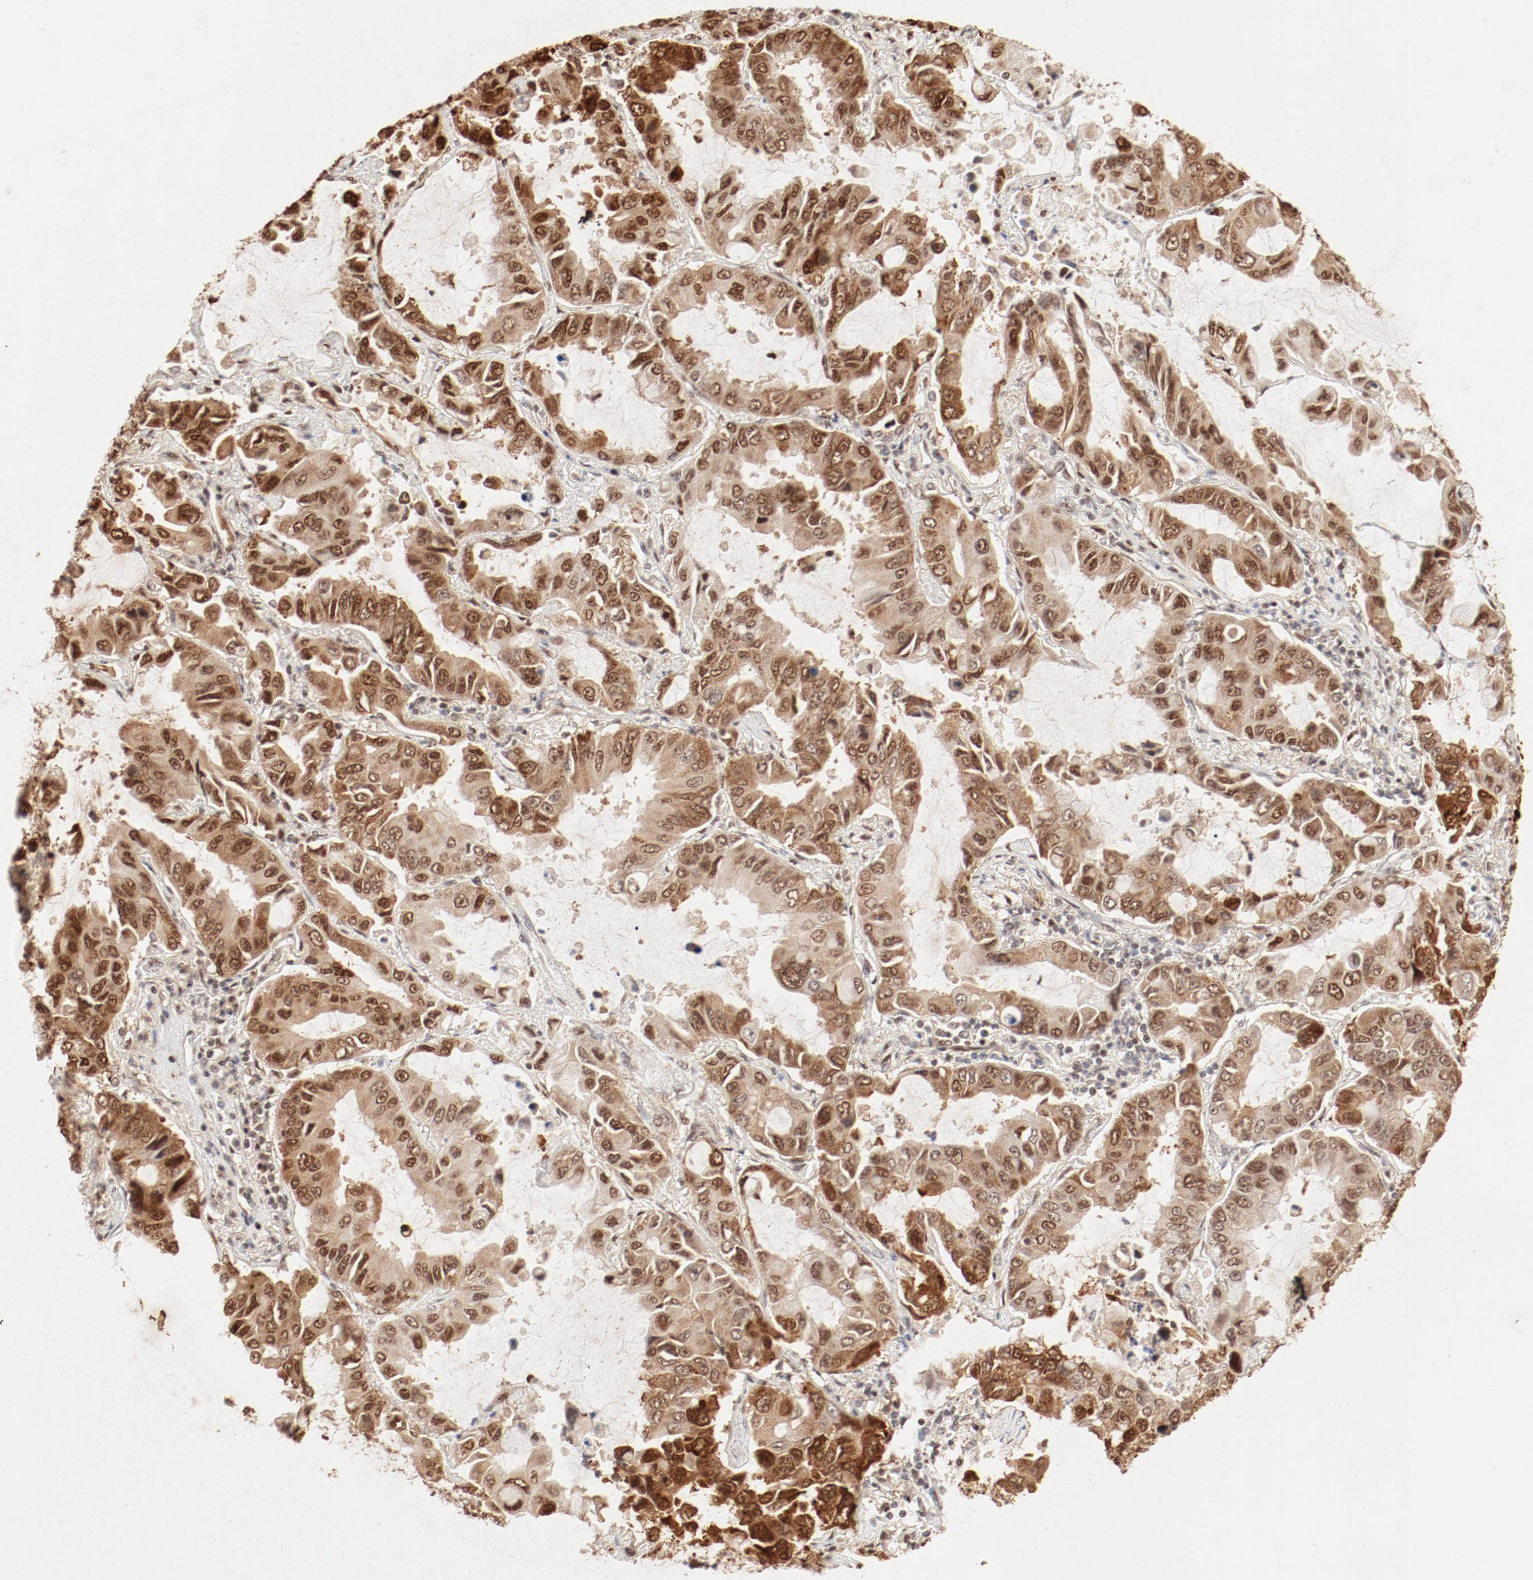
{"staining": {"intensity": "strong", "quantity": ">75%", "location": "cytoplasmic/membranous,nuclear"}, "tissue": "lung cancer", "cell_type": "Tumor cells", "image_type": "cancer", "snomed": [{"axis": "morphology", "description": "Adenocarcinoma, NOS"}, {"axis": "topography", "description": "Lung"}], "caption": "Lung cancer (adenocarcinoma) was stained to show a protein in brown. There is high levels of strong cytoplasmic/membranous and nuclear expression in about >75% of tumor cells.", "gene": "FAM50A", "patient": {"sex": "male", "age": 64}}